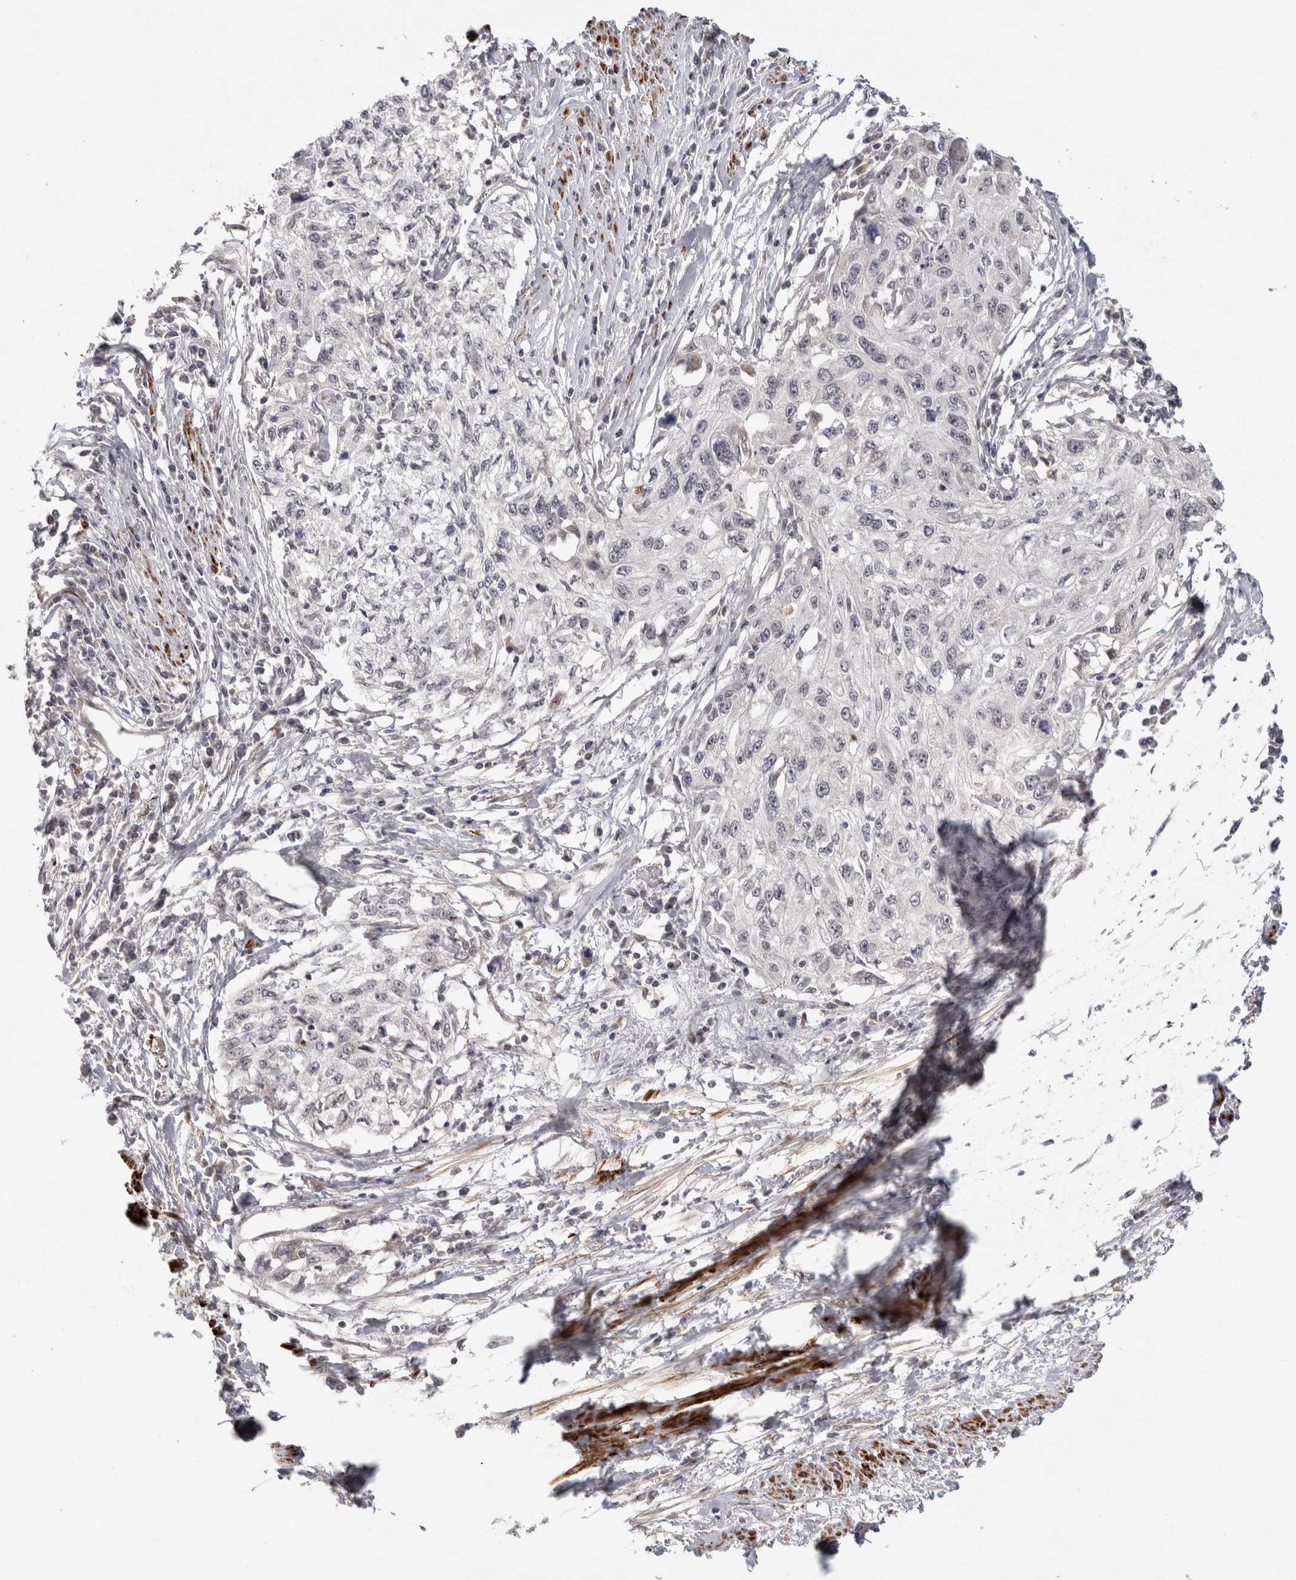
{"staining": {"intensity": "negative", "quantity": "none", "location": "none"}, "tissue": "cervical cancer", "cell_type": "Tumor cells", "image_type": "cancer", "snomed": [{"axis": "morphology", "description": "Squamous cell carcinoma, NOS"}, {"axis": "topography", "description": "Cervix"}], "caption": "Tumor cells are negative for protein expression in human cervical squamous cell carcinoma. (Brightfield microscopy of DAB (3,3'-diaminobenzidine) immunohistochemistry at high magnification).", "gene": "ZNF318", "patient": {"sex": "female", "age": 57}}